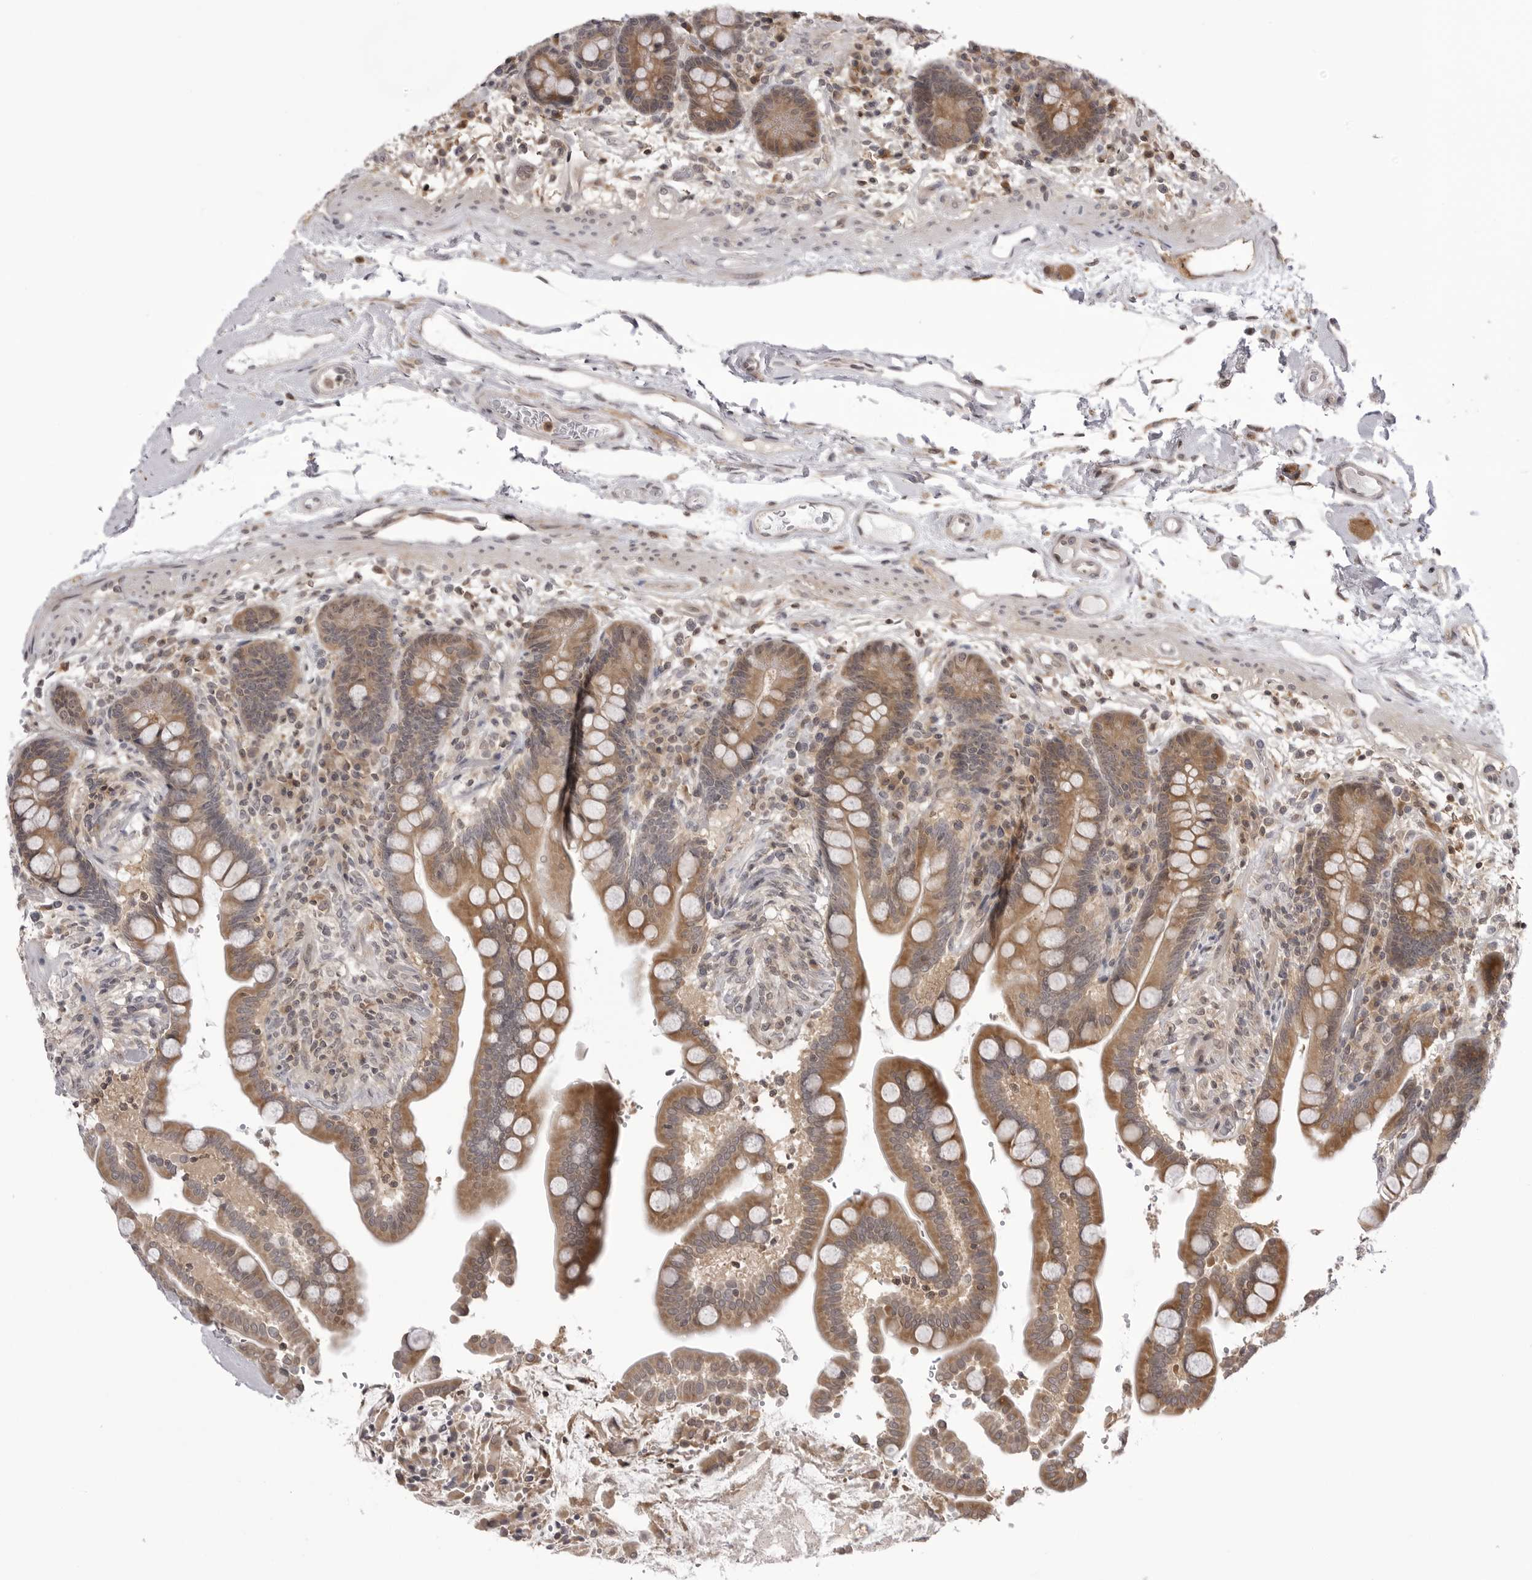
{"staining": {"intensity": "weak", "quantity": "25%-75%", "location": "cytoplasmic/membranous"}, "tissue": "colon", "cell_type": "Endothelial cells", "image_type": "normal", "snomed": [{"axis": "morphology", "description": "Normal tissue, NOS"}, {"axis": "topography", "description": "Colon"}], "caption": "Immunohistochemical staining of unremarkable human colon reveals weak cytoplasmic/membranous protein staining in about 25%-75% of endothelial cells.", "gene": "PTK2B", "patient": {"sex": "male", "age": 73}}